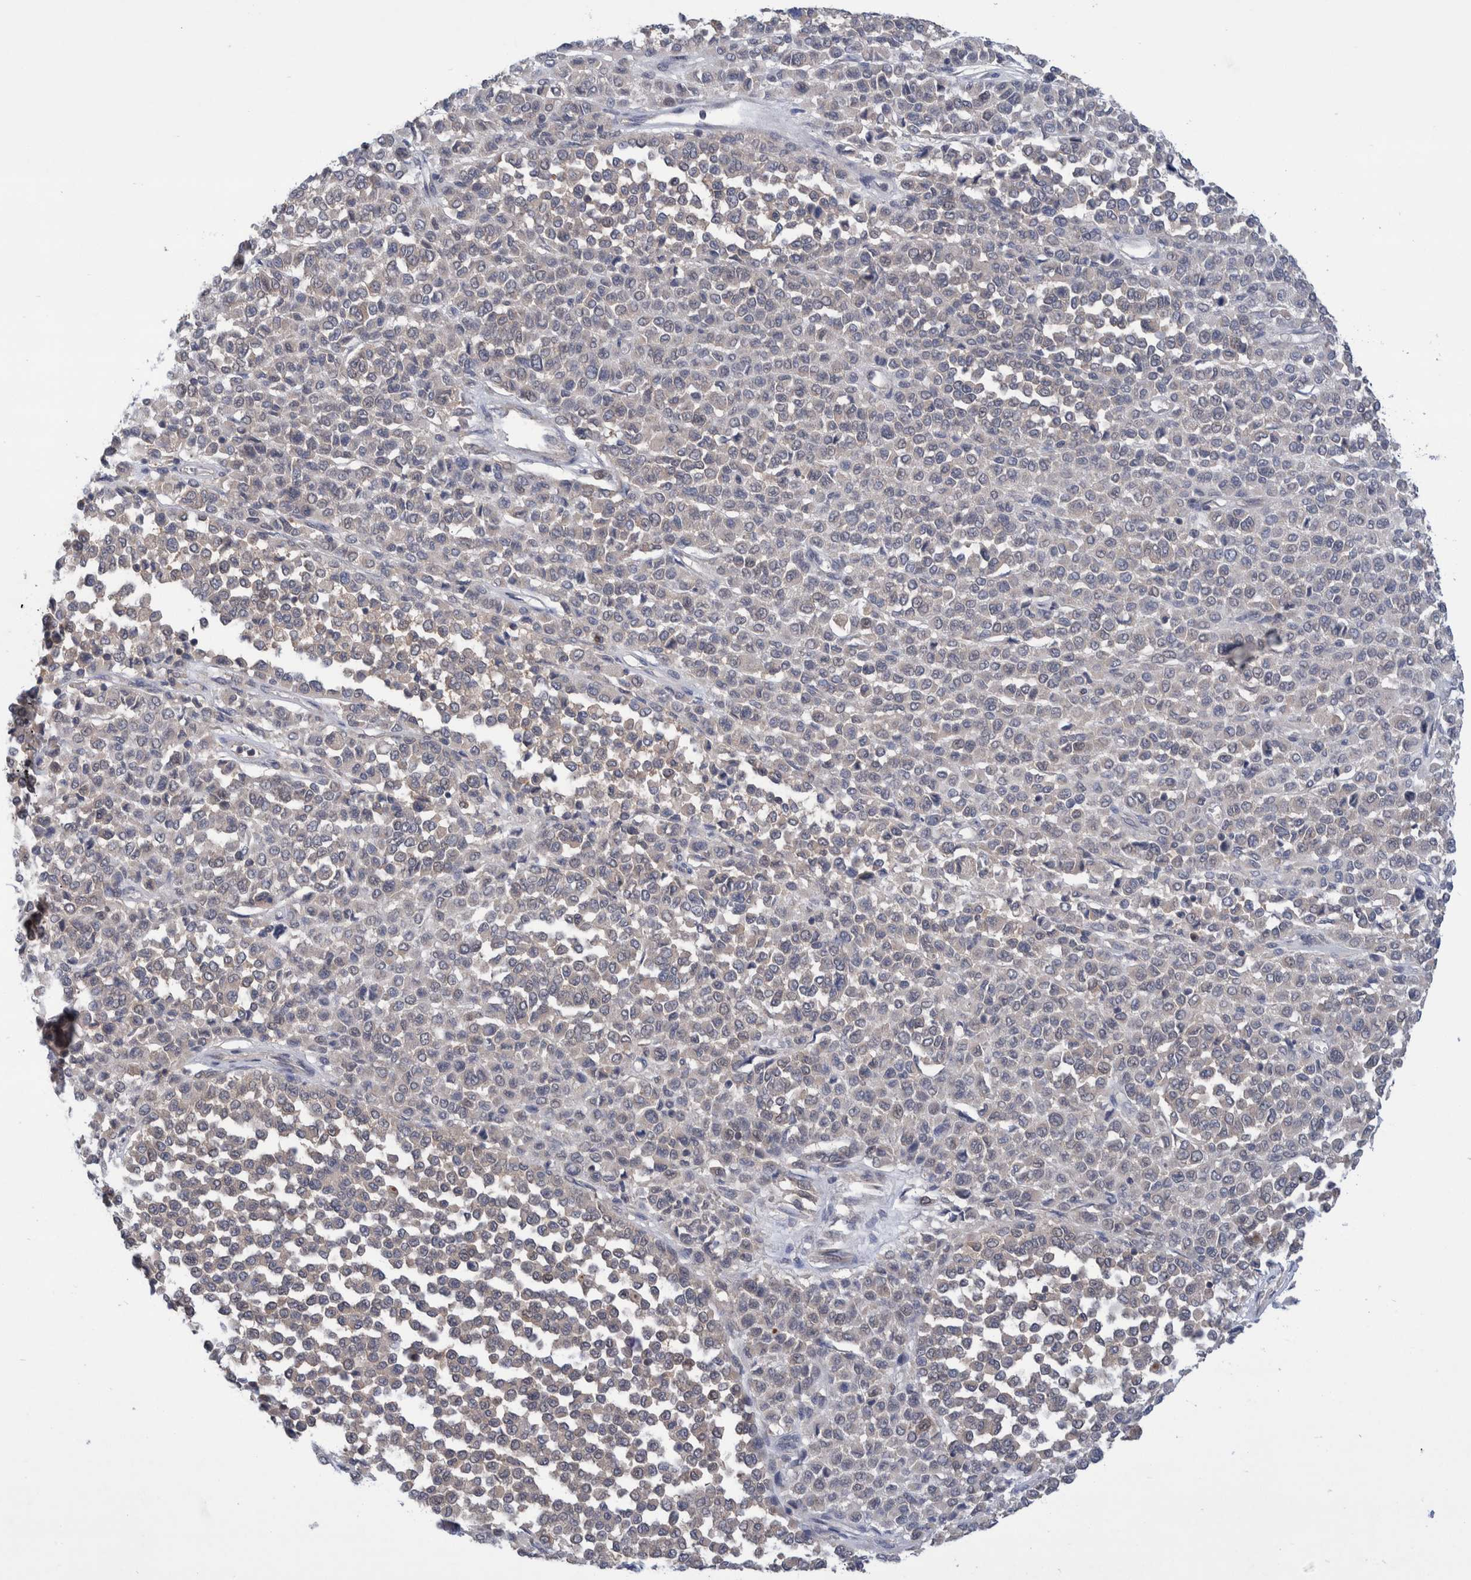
{"staining": {"intensity": "weak", "quantity": "25%-75%", "location": "cytoplasmic/membranous,nuclear"}, "tissue": "melanoma", "cell_type": "Tumor cells", "image_type": "cancer", "snomed": [{"axis": "morphology", "description": "Malignant melanoma, Metastatic site"}, {"axis": "topography", "description": "Pancreas"}], "caption": "Immunohistochemical staining of melanoma shows low levels of weak cytoplasmic/membranous and nuclear protein expression in about 25%-75% of tumor cells.", "gene": "PLPBP", "patient": {"sex": "female", "age": 30}}